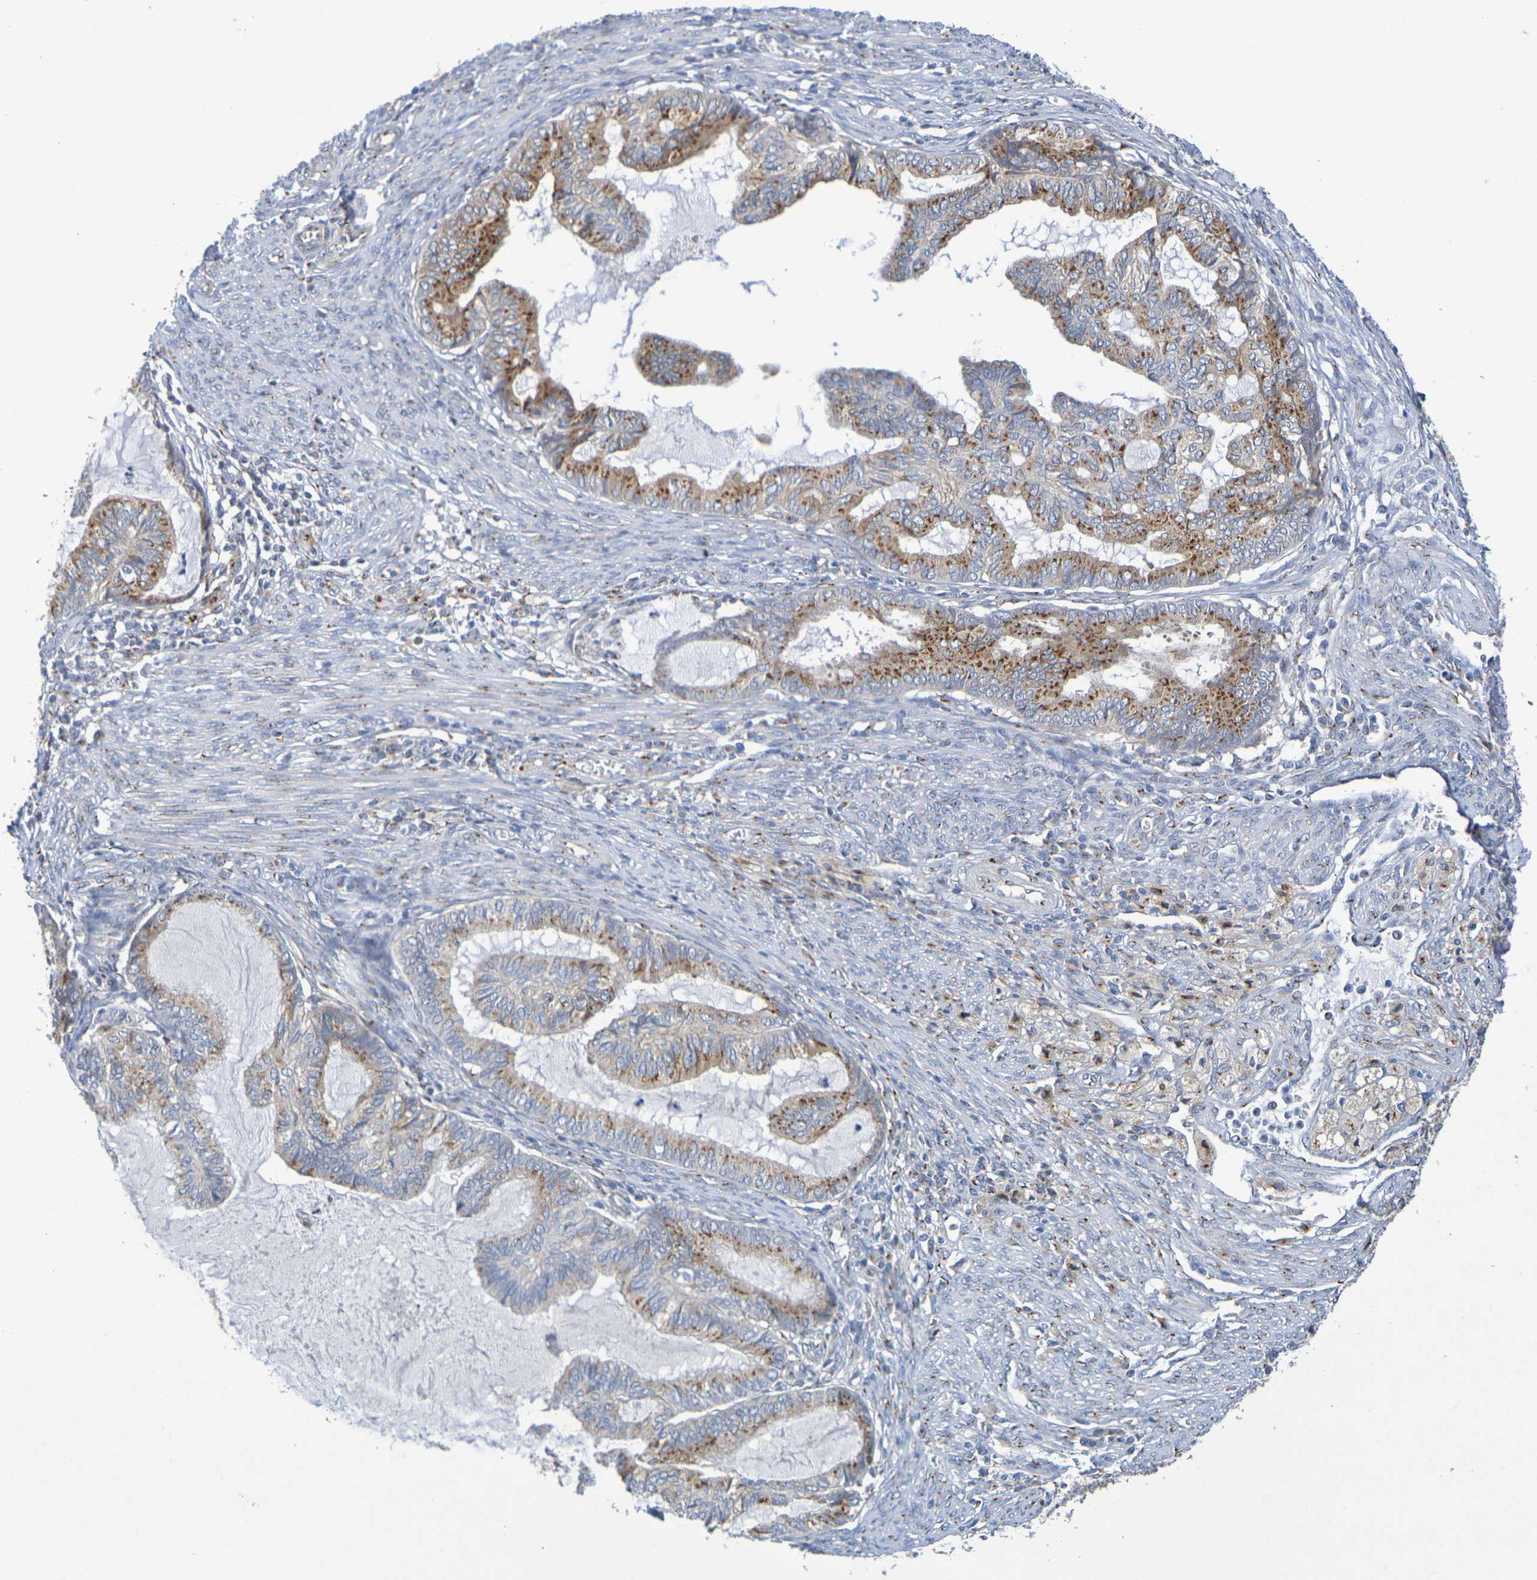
{"staining": {"intensity": "moderate", "quantity": ">75%", "location": "cytoplasmic/membranous"}, "tissue": "cervical cancer", "cell_type": "Tumor cells", "image_type": "cancer", "snomed": [{"axis": "morphology", "description": "Normal tissue, NOS"}, {"axis": "morphology", "description": "Adenocarcinoma, NOS"}, {"axis": "topography", "description": "Cervix"}, {"axis": "topography", "description": "Endometrium"}], "caption": "Cervical adenocarcinoma stained with a brown dye reveals moderate cytoplasmic/membranous positive positivity in about >75% of tumor cells.", "gene": "DCP2", "patient": {"sex": "female", "age": 86}}